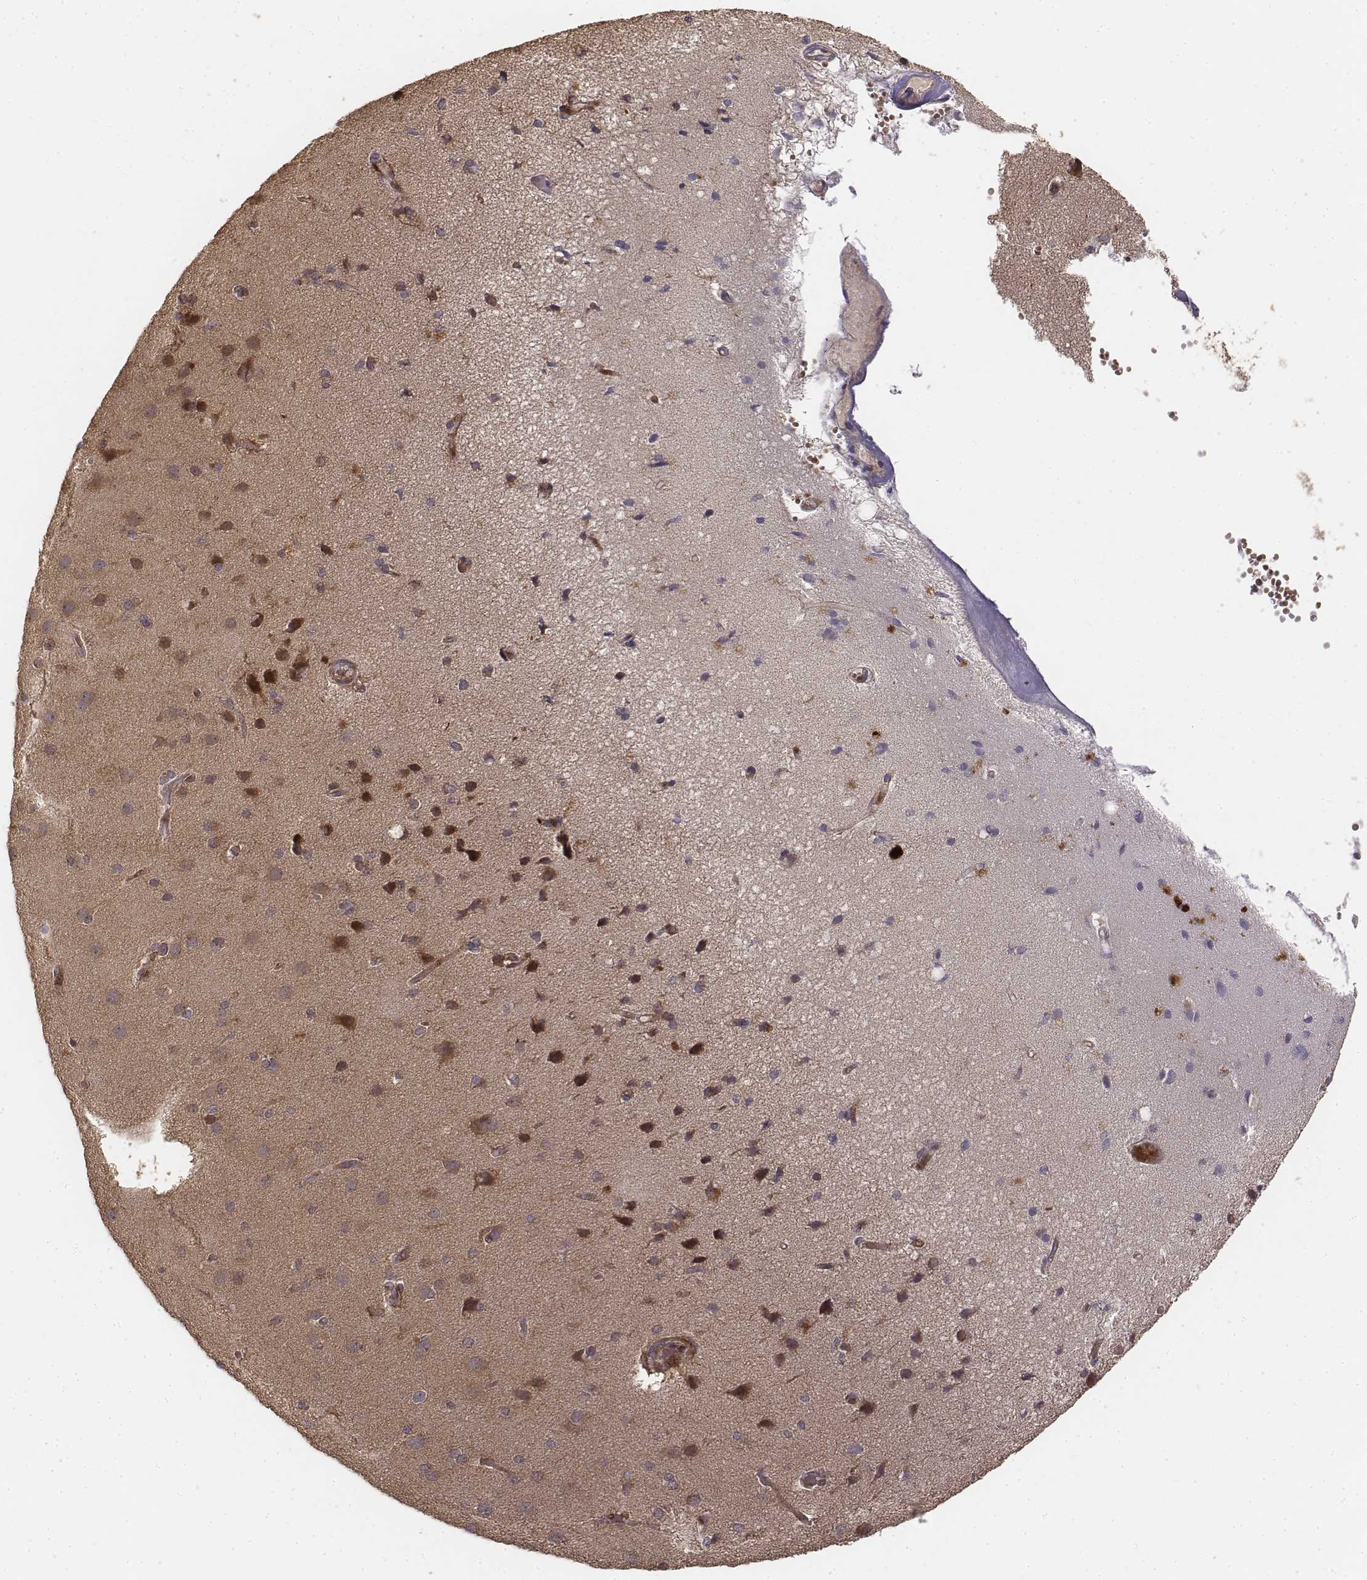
{"staining": {"intensity": "weak", "quantity": "25%-75%", "location": "cytoplasmic/membranous"}, "tissue": "cerebral cortex", "cell_type": "Endothelial cells", "image_type": "normal", "snomed": [{"axis": "morphology", "description": "Normal tissue, NOS"}, {"axis": "morphology", "description": "Glioma, malignant, High grade"}, {"axis": "topography", "description": "Cerebral cortex"}], "caption": "Weak cytoplasmic/membranous protein staining is identified in approximately 25%-75% of endothelial cells in cerebral cortex. The staining was performed using DAB (3,3'-diaminobenzidine) to visualize the protein expression in brown, while the nuclei were stained in blue with hematoxylin (Magnification: 20x).", "gene": "FBXO21", "patient": {"sex": "male", "age": 71}}